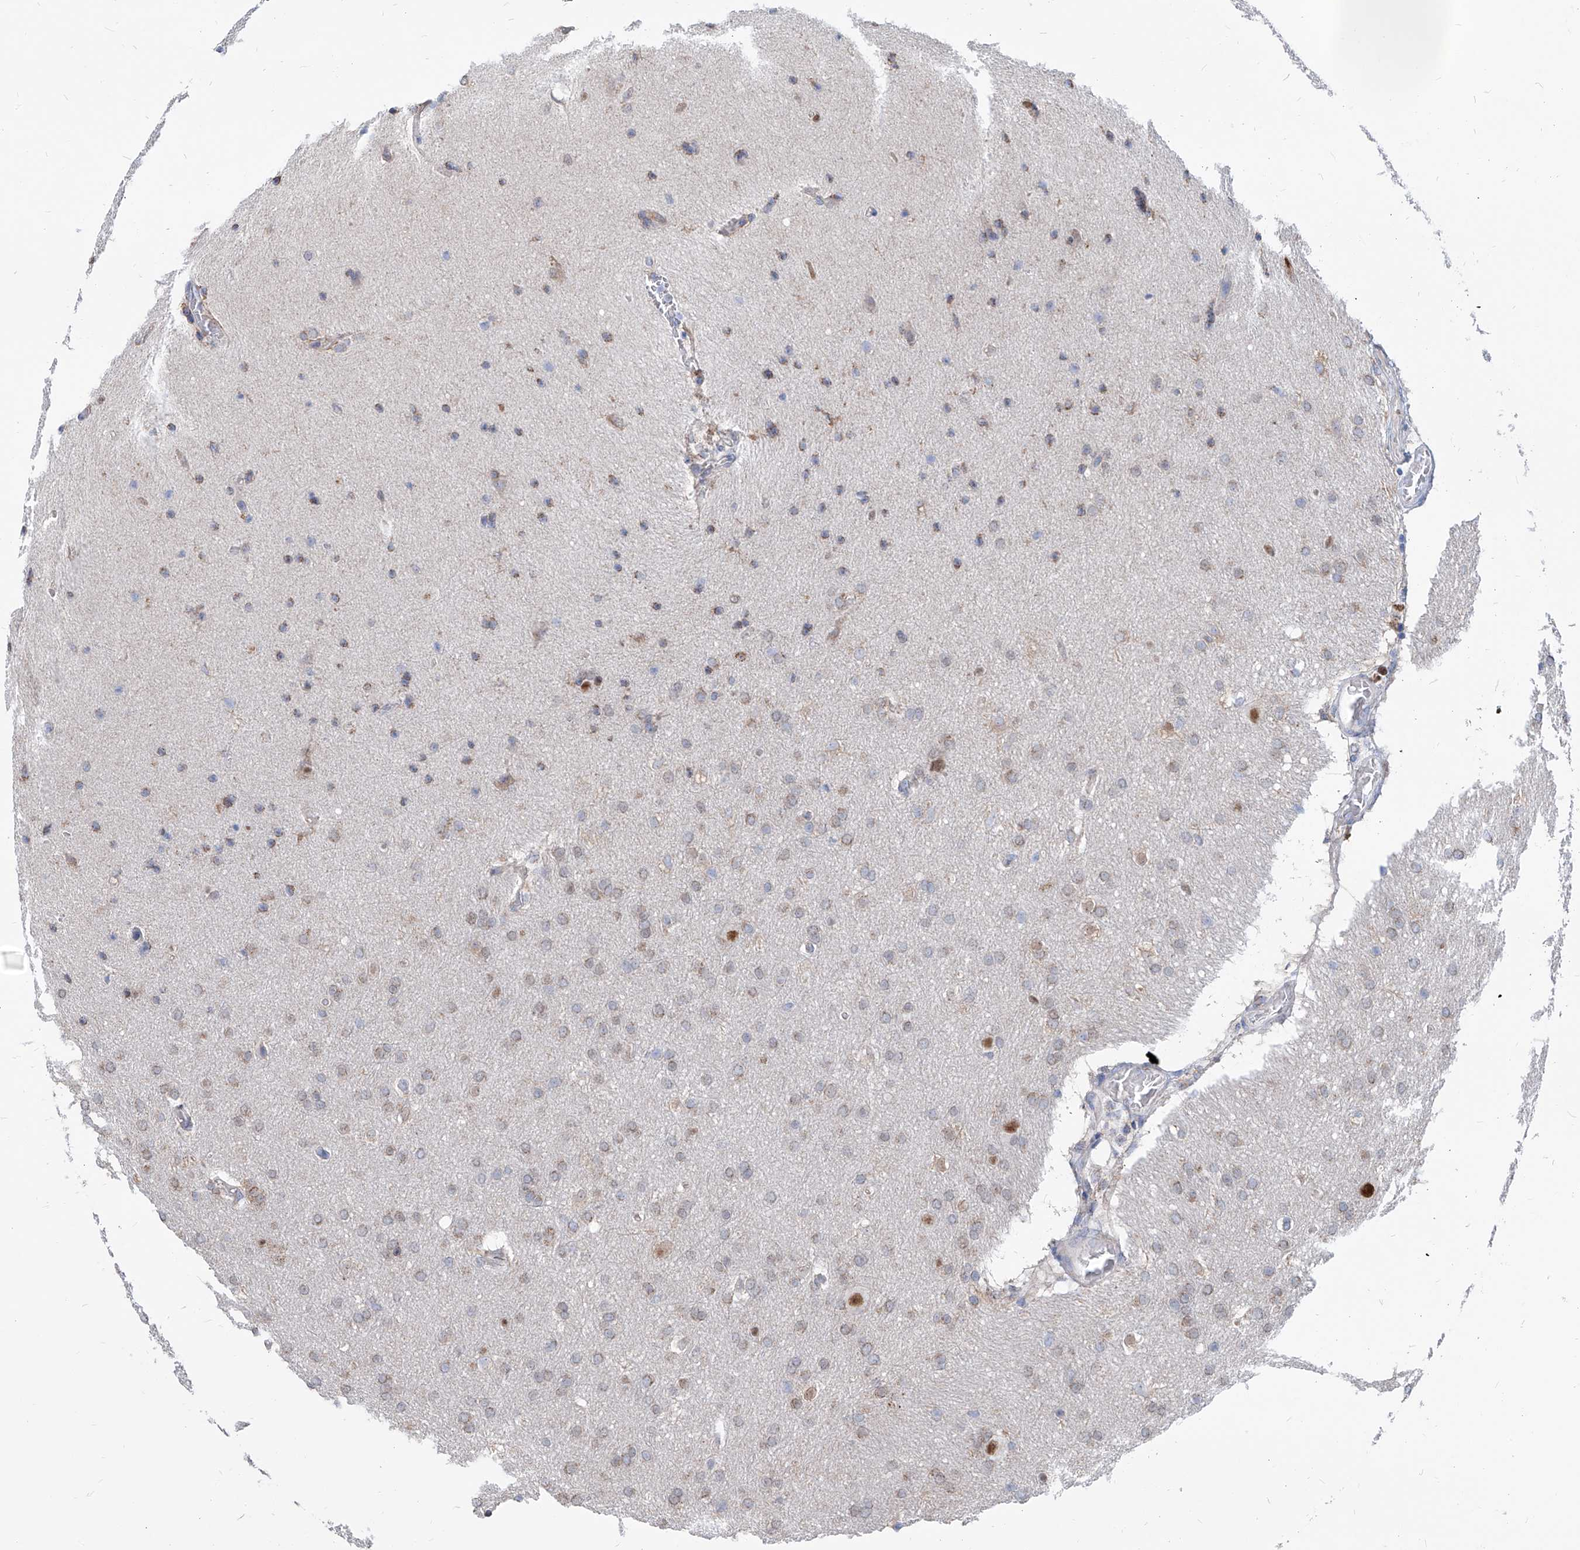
{"staining": {"intensity": "weak", "quantity": "25%-75%", "location": "cytoplasmic/membranous"}, "tissue": "glioma", "cell_type": "Tumor cells", "image_type": "cancer", "snomed": [{"axis": "morphology", "description": "Glioma, malignant, Low grade"}, {"axis": "topography", "description": "Brain"}], "caption": "Weak cytoplasmic/membranous positivity for a protein is present in approximately 25%-75% of tumor cells of low-grade glioma (malignant) using IHC.", "gene": "AGPS", "patient": {"sex": "female", "age": 37}}